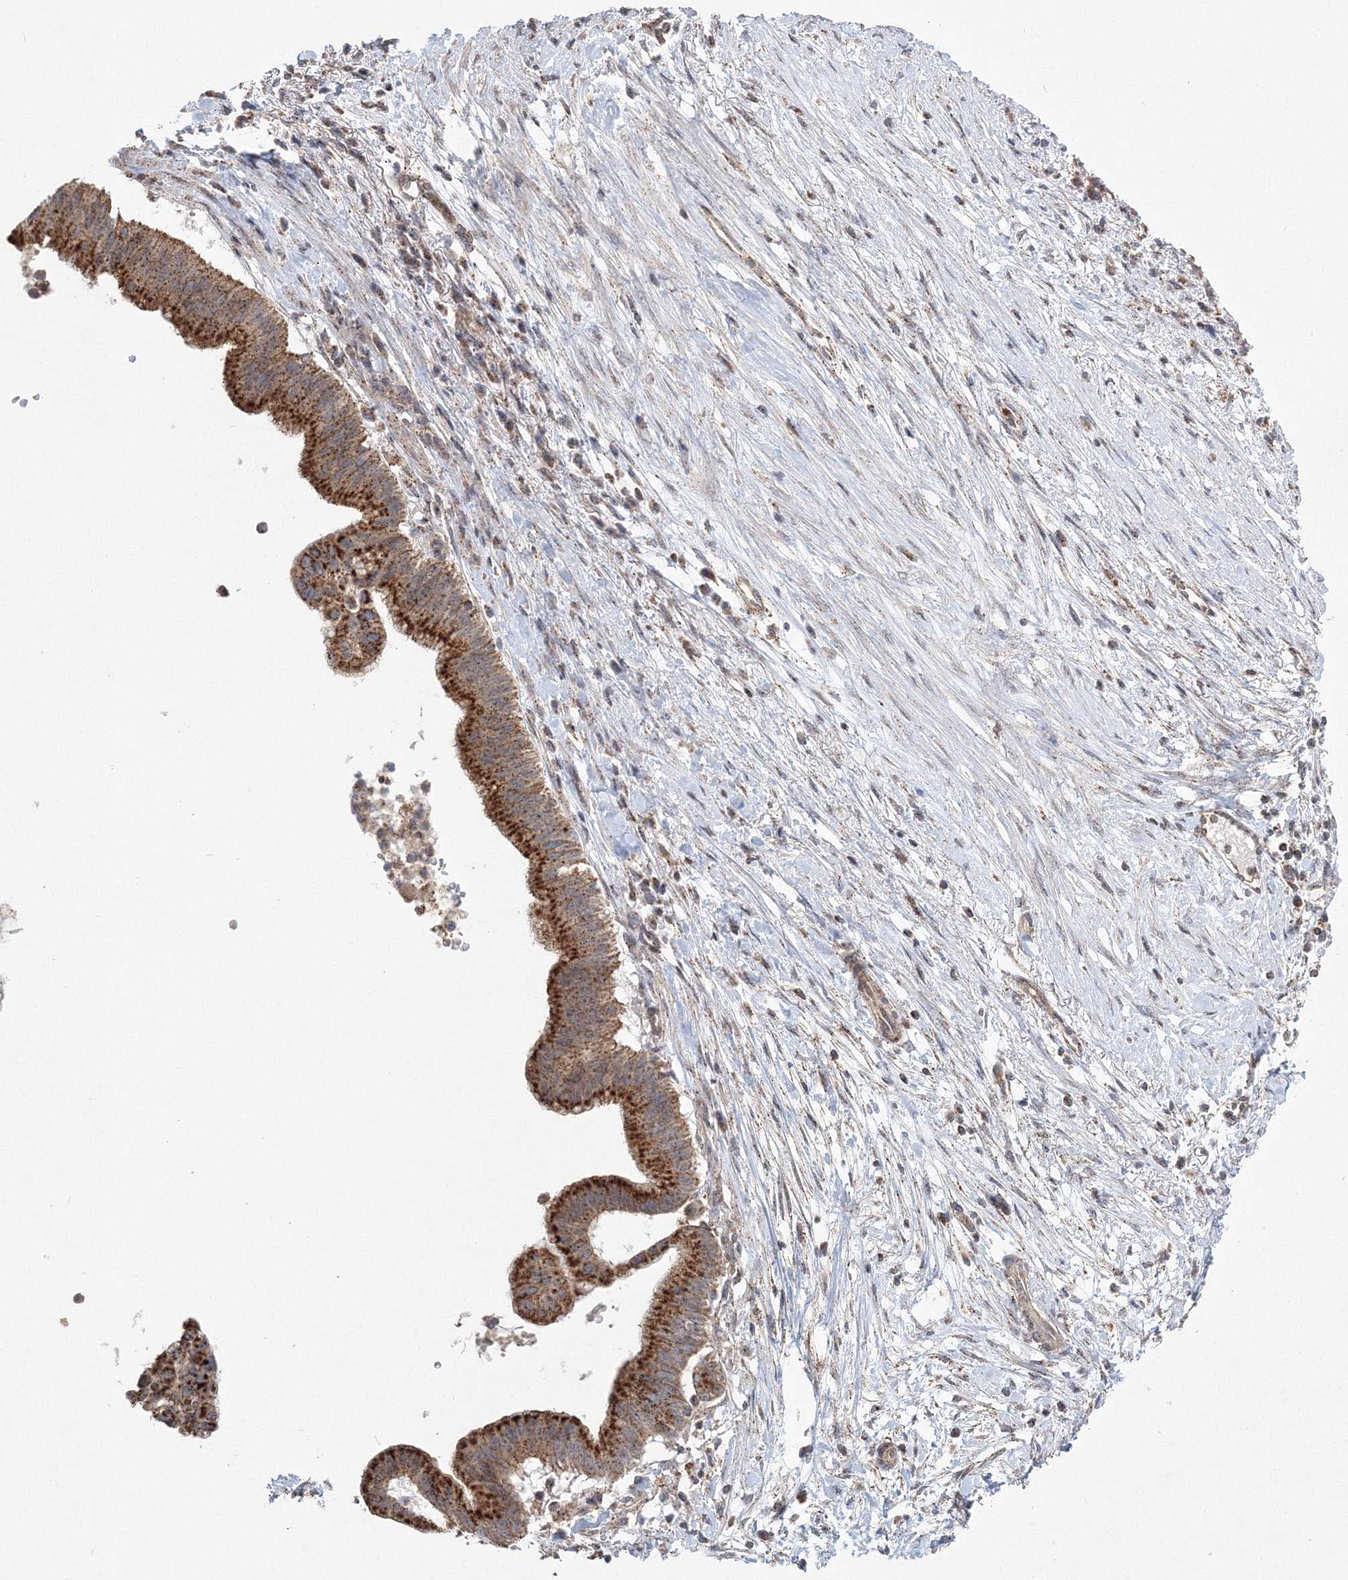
{"staining": {"intensity": "strong", "quantity": ">75%", "location": "cytoplasmic/membranous"}, "tissue": "pancreatic cancer", "cell_type": "Tumor cells", "image_type": "cancer", "snomed": [{"axis": "morphology", "description": "Adenocarcinoma, NOS"}, {"axis": "topography", "description": "Pancreas"}], "caption": "Adenocarcinoma (pancreatic) was stained to show a protein in brown. There is high levels of strong cytoplasmic/membranous expression in about >75% of tumor cells.", "gene": "AASDH", "patient": {"sex": "male", "age": 68}}